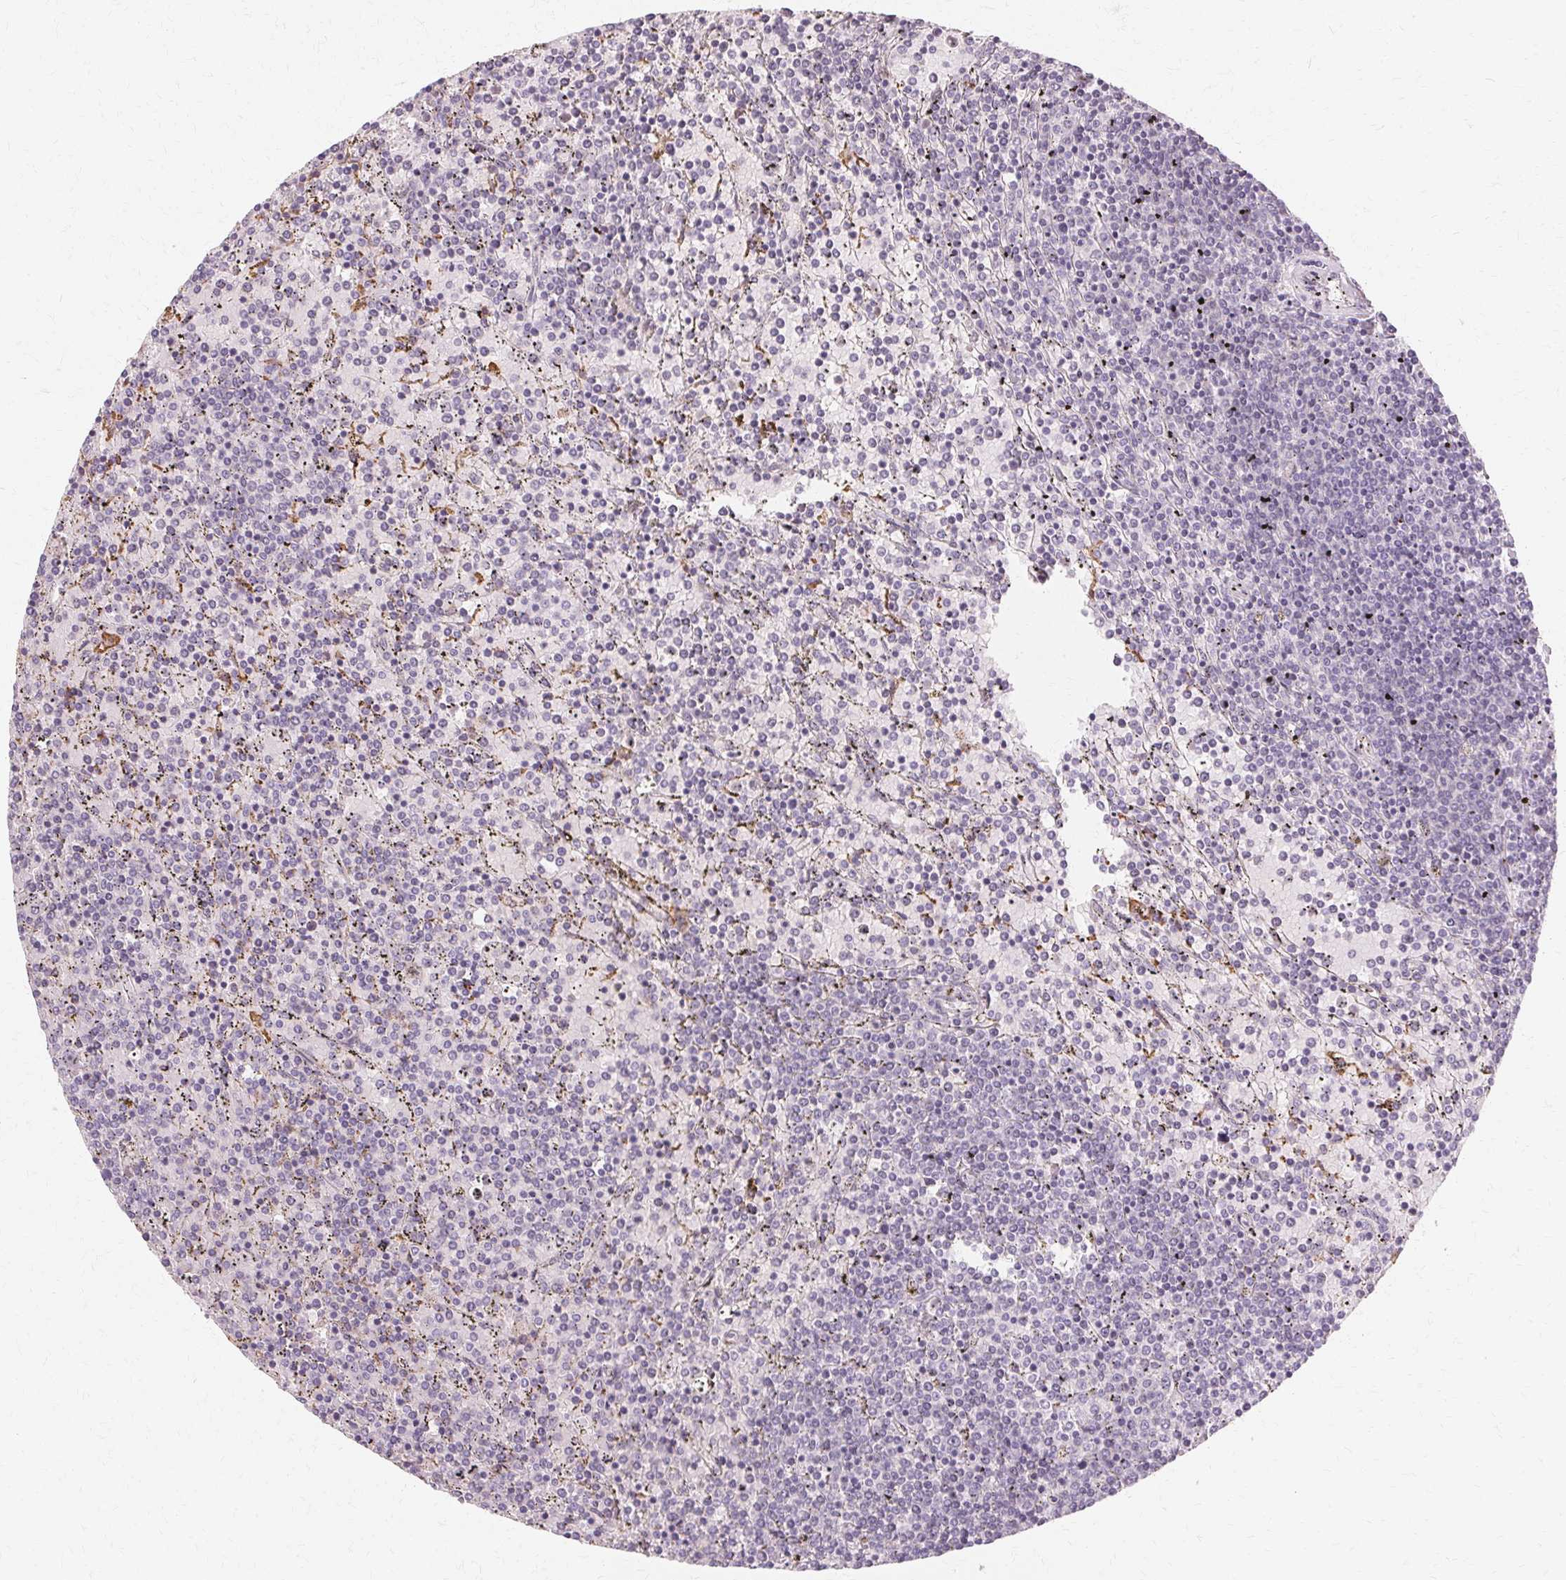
{"staining": {"intensity": "negative", "quantity": "none", "location": "none"}, "tissue": "lymphoma", "cell_type": "Tumor cells", "image_type": "cancer", "snomed": [{"axis": "morphology", "description": "Malignant lymphoma, non-Hodgkin's type, Low grade"}, {"axis": "topography", "description": "Spleen"}], "caption": "High magnification brightfield microscopy of lymphoma stained with DAB (brown) and counterstained with hematoxylin (blue): tumor cells show no significant staining.", "gene": "IFNGR1", "patient": {"sex": "female", "age": 77}}